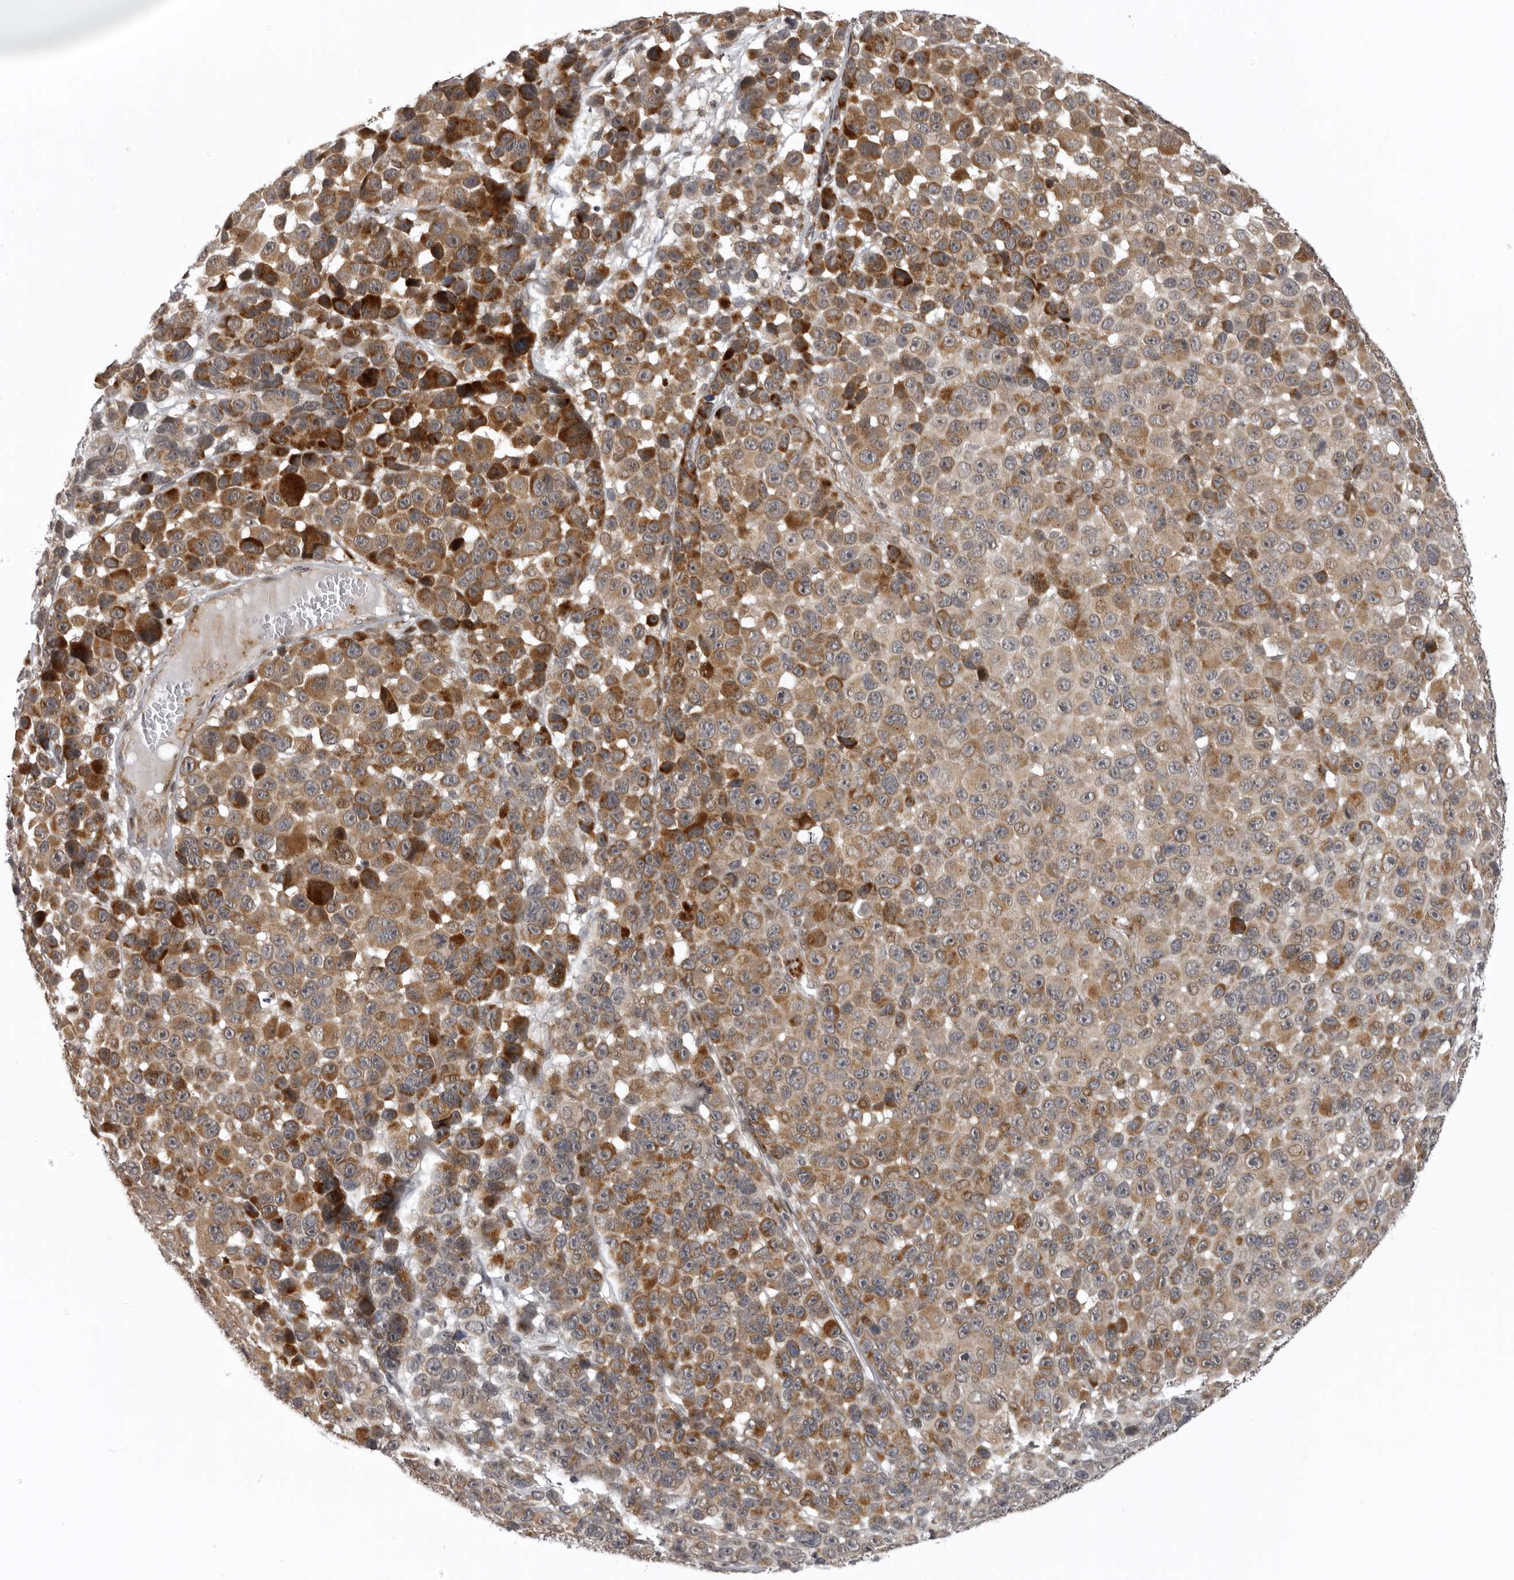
{"staining": {"intensity": "moderate", "quantity": ">75%", "location": "cytoplasmic/membranous"}, "tissue": "melanoma", "cell_type": "Tumor cells", "image_type": "cancer", "snomed": [{"axis": "morphology", "description": "Malignant melanoma, NOS"}, {"axis": "topography", "description": "Skin"}], "caption": "High-power microscopy captured an immunohistochemistry (IHC) histopathology image of malignant melanoma, revealing moderate cytoplasmic/membranous expression in approximately >75% of tumor cells.", "gene": "C1orf109", "patient": {"sex": "male", "age": 53}}